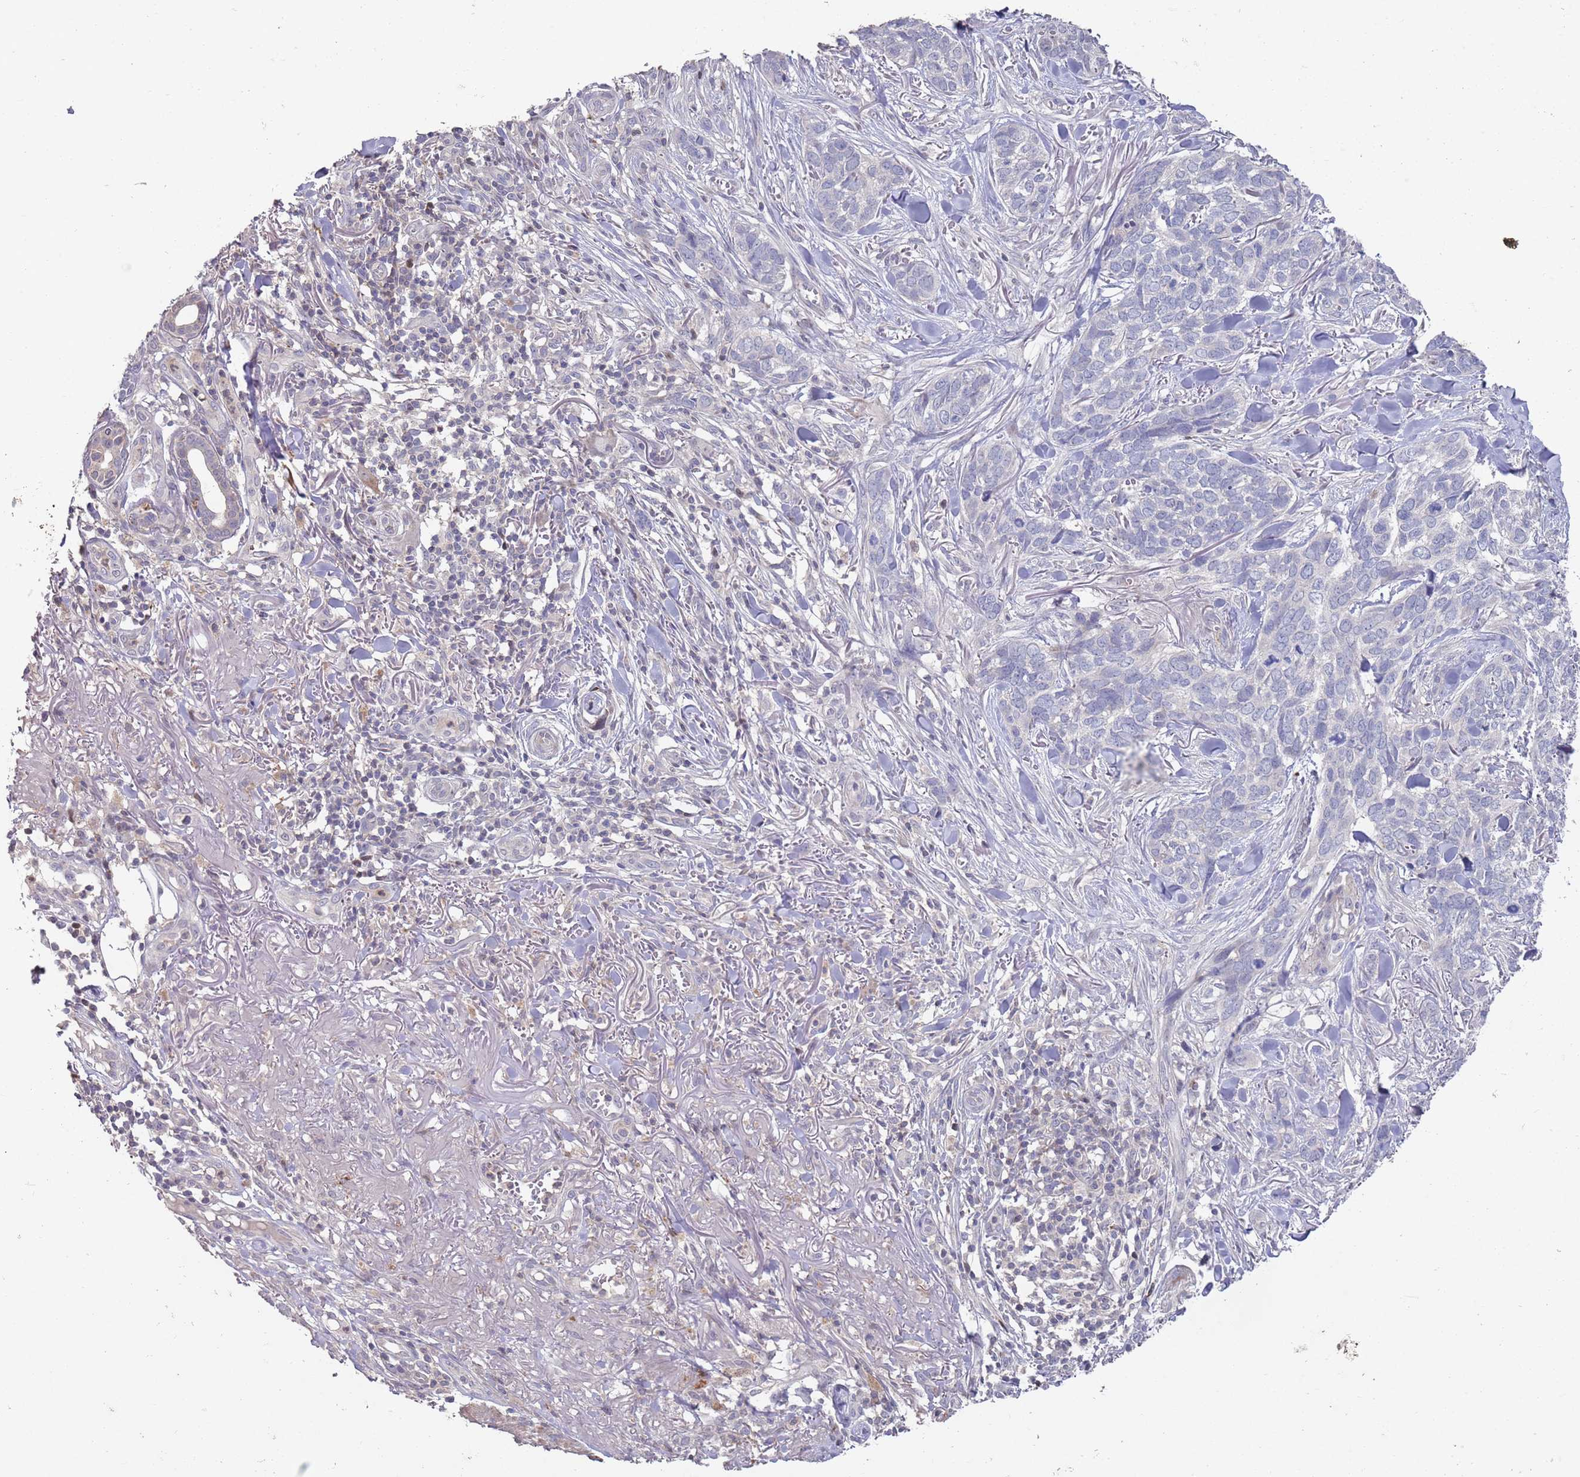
{"staining": {"intensity": "negative", "quantity": "none", "location": "none"}, "tissue": "skin cancer", "cell_type": "Tumor cells", "image_type": "cancer", "snomed": [{"axis": "morphology", "description": "Basal cell carcinoma"}, {"axis": "topography", "description": "Skin"}], "caption": "Immunohistochemistry (IHC) photomicrograph of neoplastic tissue: human skin basal cell carcinoma stained with DAB exhibits no significant protein expression in tumor cells.", "gene": "LACC1", "patient": {"sex": "male", "age": 86}}